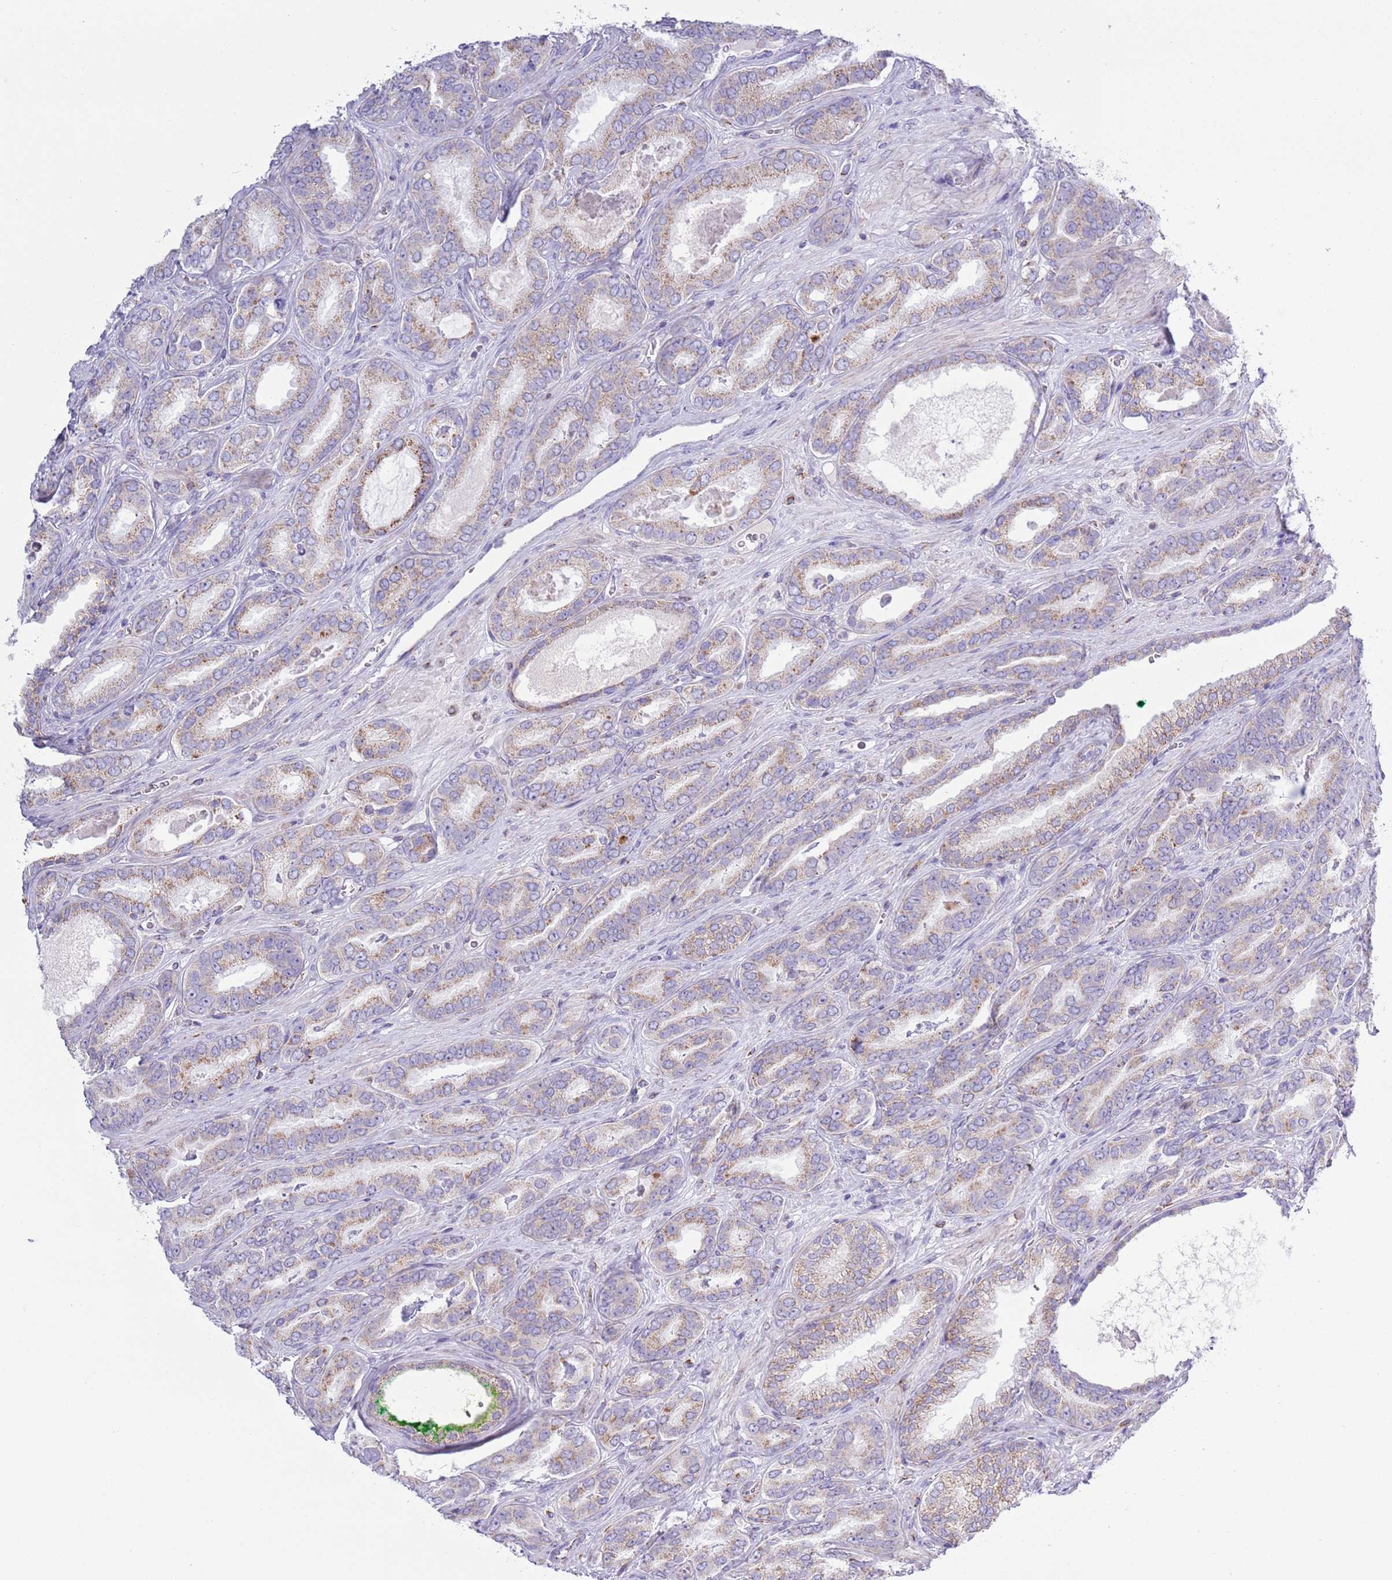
{"staining": {"intensity": "moderate", "quantity": "25%-75%", "location": "cytoplasmic/membranous"}, "tissue": "prostate cancer", "cell_type": "Tumor cells", "image_type": "cancer", "snomed": [{"axis": "morphology", "description": "Adenocarcinoma, High grade"}, {"axis": "topography", "description": "Prostate"}], "caption": "Adenocarcinoma (high-grade) (prostate) tissue exhibits moderate cytoplasmic/membranous expression in about 25%-75% of tumor cells, visualized by immunohistochemistry.", "gene": "ATP6V1B1", "patient": {"sex": "male", "age": 72}}